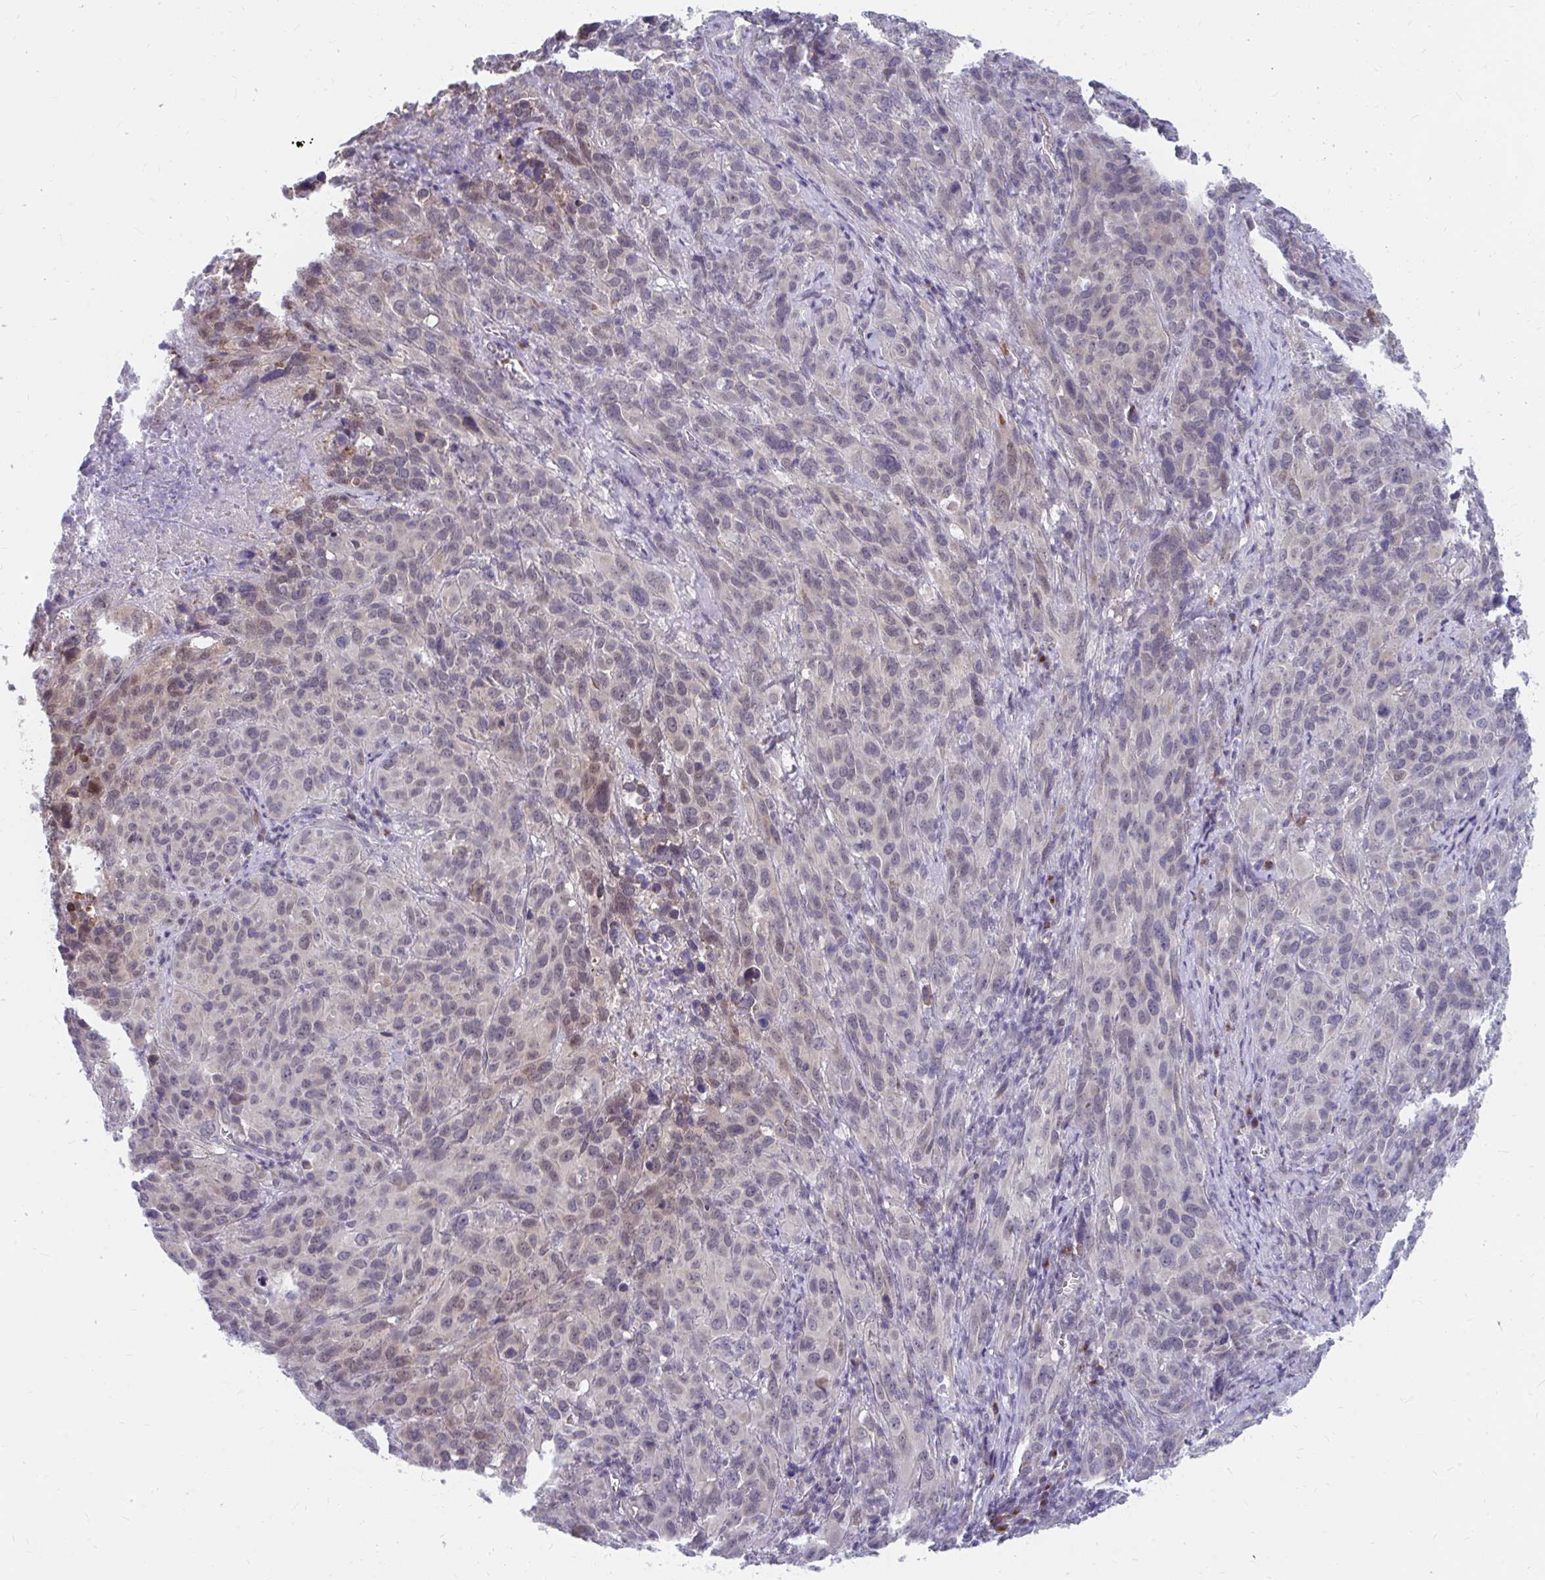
{"staining": {"intensity": "weak", "quantity": "<25%", "location": "cytoplasmic/membranous"}, "tissue": "cervical cancer", "cell_type": "Tumor cells", "image_type": "cancer", "snomed": [{"axis": "morphology", "description": "Squamous cell carcinoma, NOS"}, {"axis": "topography", "description": "Cervix"}], "caption": "Immunohistochemistry photomicrograph of neoplastic tissue: human squamous cell carcinoma (cervical) stained with DAB exhibits no significant protein staining in tumor cells.", "gene": "PABIR3", "patient": {"sex": "female", "age": 51}}